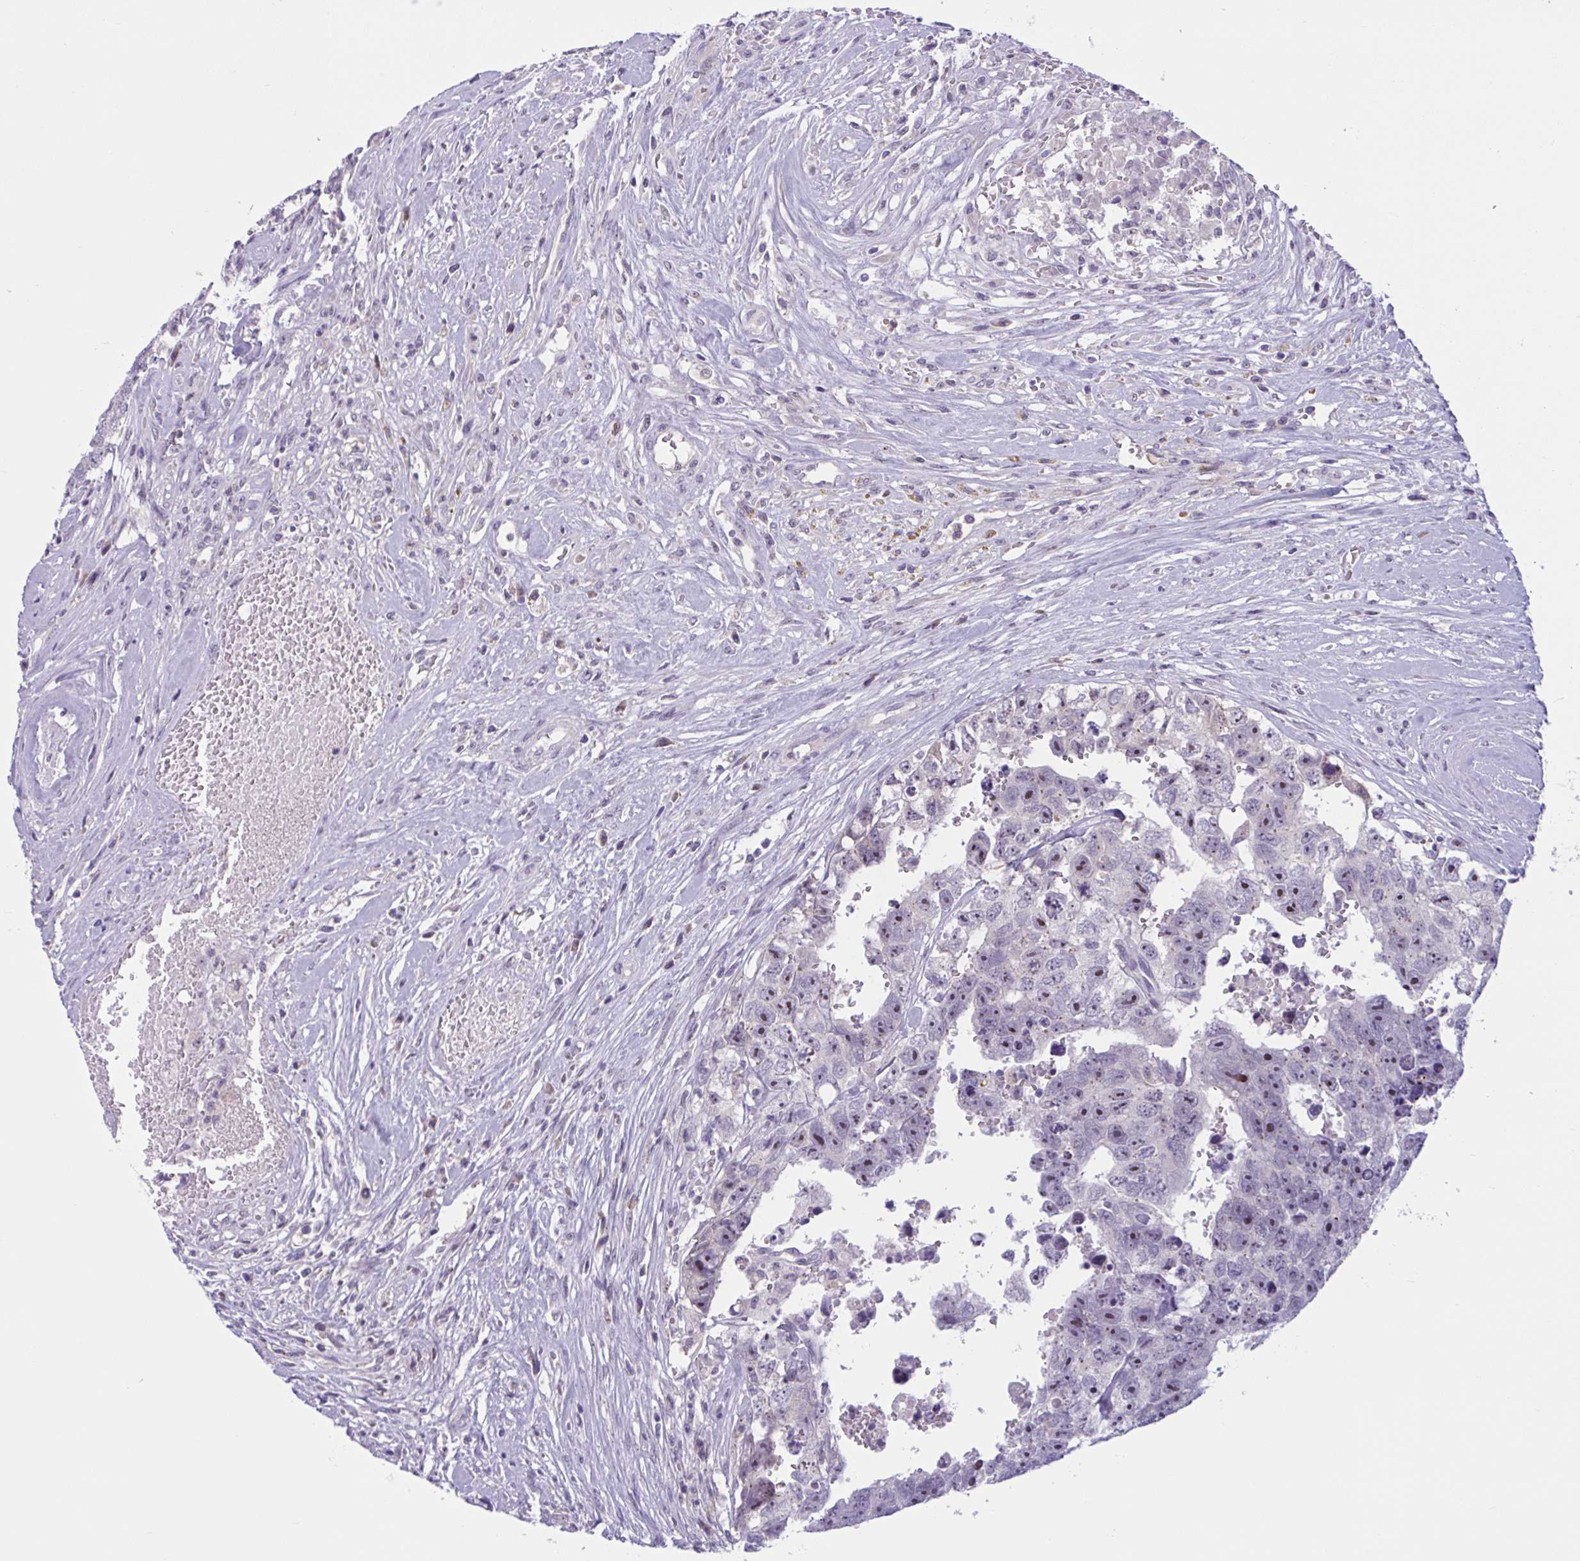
{"staining": {"intensity": "negative", "quantity": "none", "location": "none"}, "tissue": "testis cancer", "cell_type": "Tumor cells", "image_type": "cancer", "snomed": [{"axis": "morphology", "description": "Carcinoma, Embryonal, NOS"}, {"axis": "topography", "description": "Testis"}], "caption": "Immunohistochemistry (IHC) photomicrograph of human testis cancer stained for a protein (brown), which displays no positivity in tumor cells. (DAB IHC, high magnification).", "gene": "WNT9B", "patient": {"sex": "male", "age": 22}}